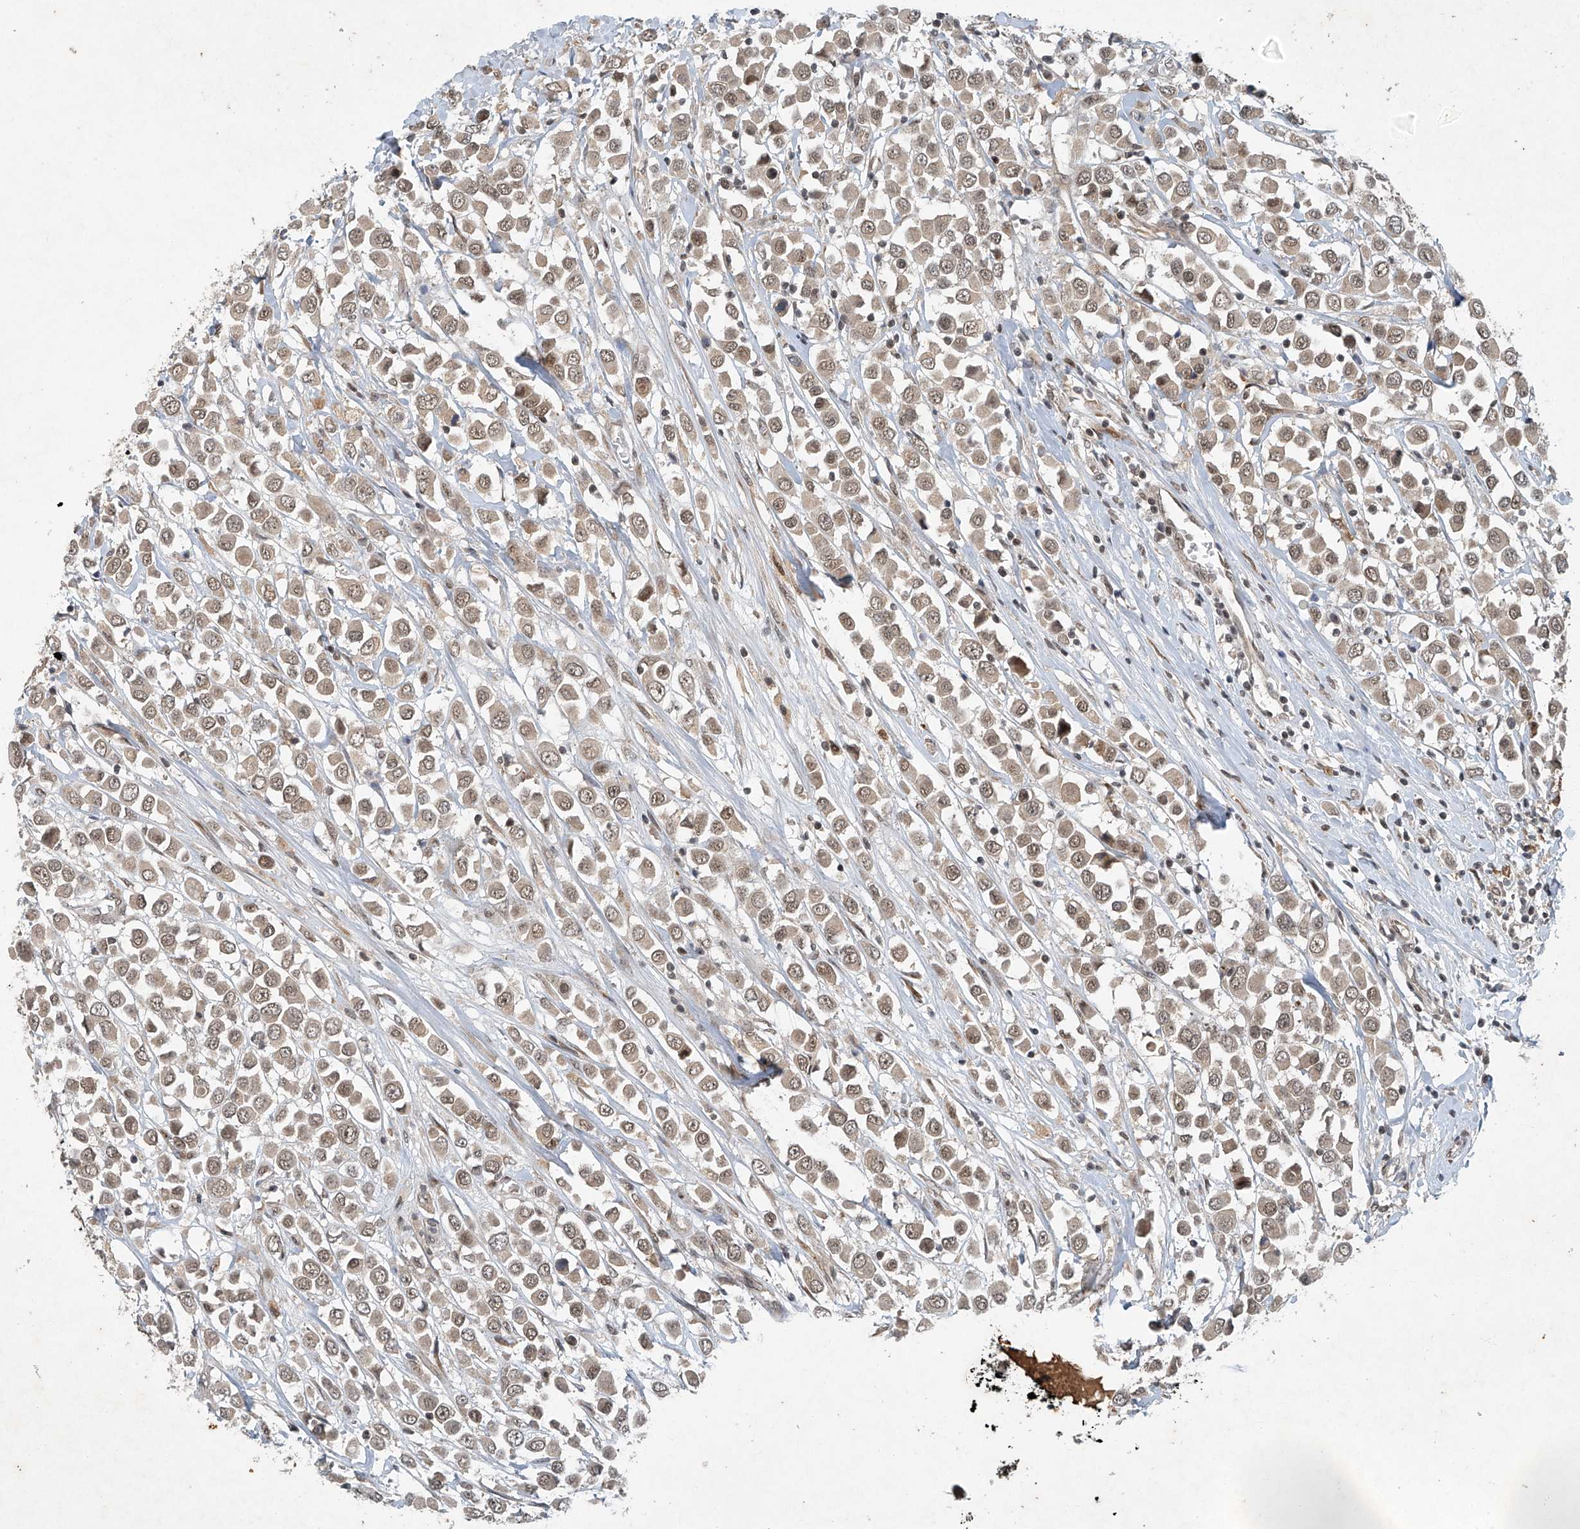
{"staining": {"intensity": "weak", "quantity": ">75%", "location": "cytoplasmic/membranous,nuclear"}, "tissue": "breast cancer", "cell_type": "Tumor cells", "image_type": "cancer", "snomed": [{"axis": "morphology", "description": "Duct carcinoma"}, {"axis": "topography", "description": "Breast"}], "caption": "Breast cancer stained with a protein marker demonstrates weak staining in tumor cells.", "gene": "TAF8", "patient": {"sex": "female", "age": 61}}